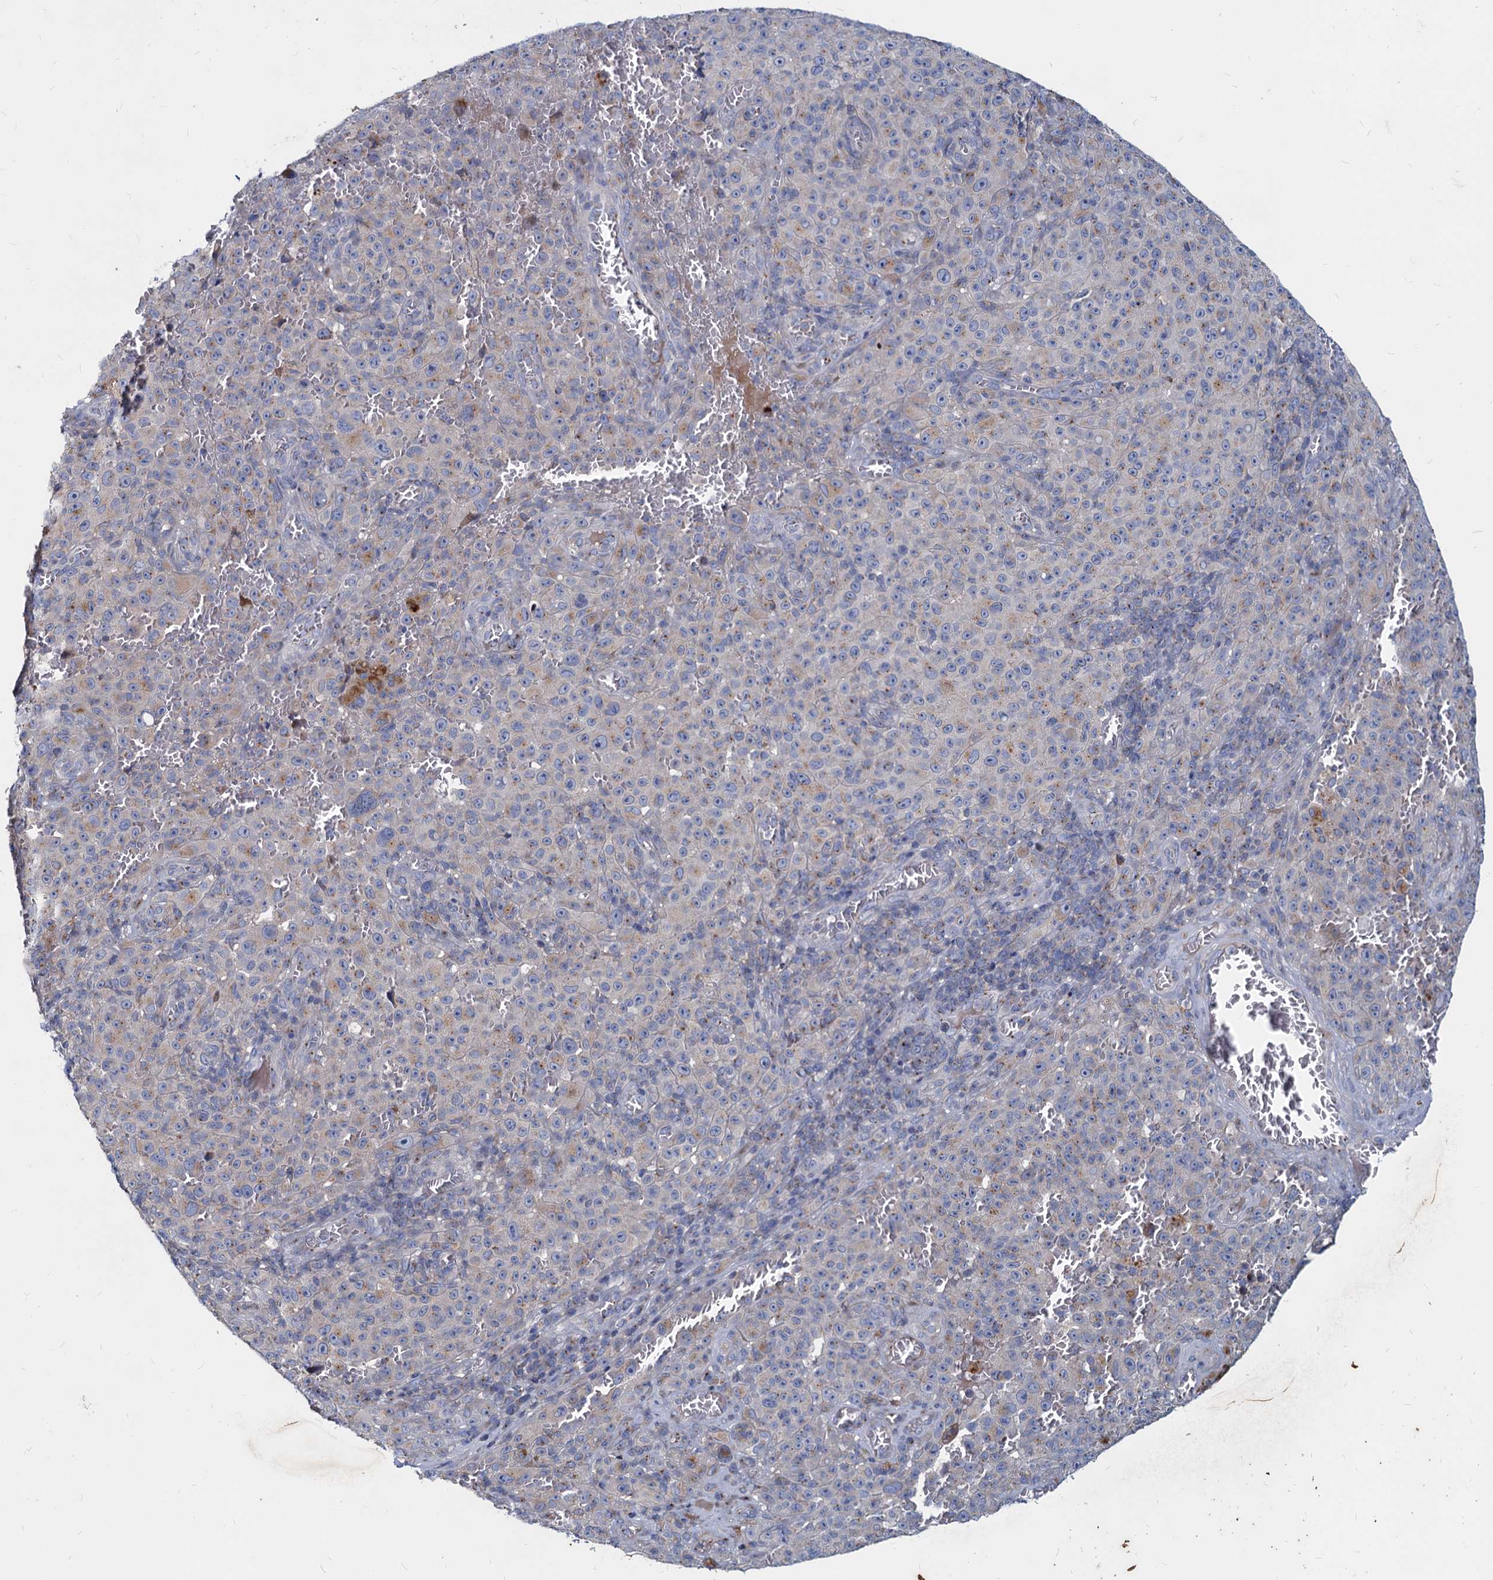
{"staining": {"intensity": "negative", "quantity": "none", "location": "none"}, "tissue": "melanoma", "cell_type": "Tumor cells", "image_type": "cancer", "snomed": [{"axis": "morphology", "description": "Malignant melanoma, NOS"}, {"axis": "topography", "description": "Skin"}], "caption": "Immunohistochemistry (IHC) micrograph of melanoma stained for a protein (brown), which demonstrates no positivity in tumor cells.", "gene": "AGBL4", "patient": {"sex": "female", "age": 82}}